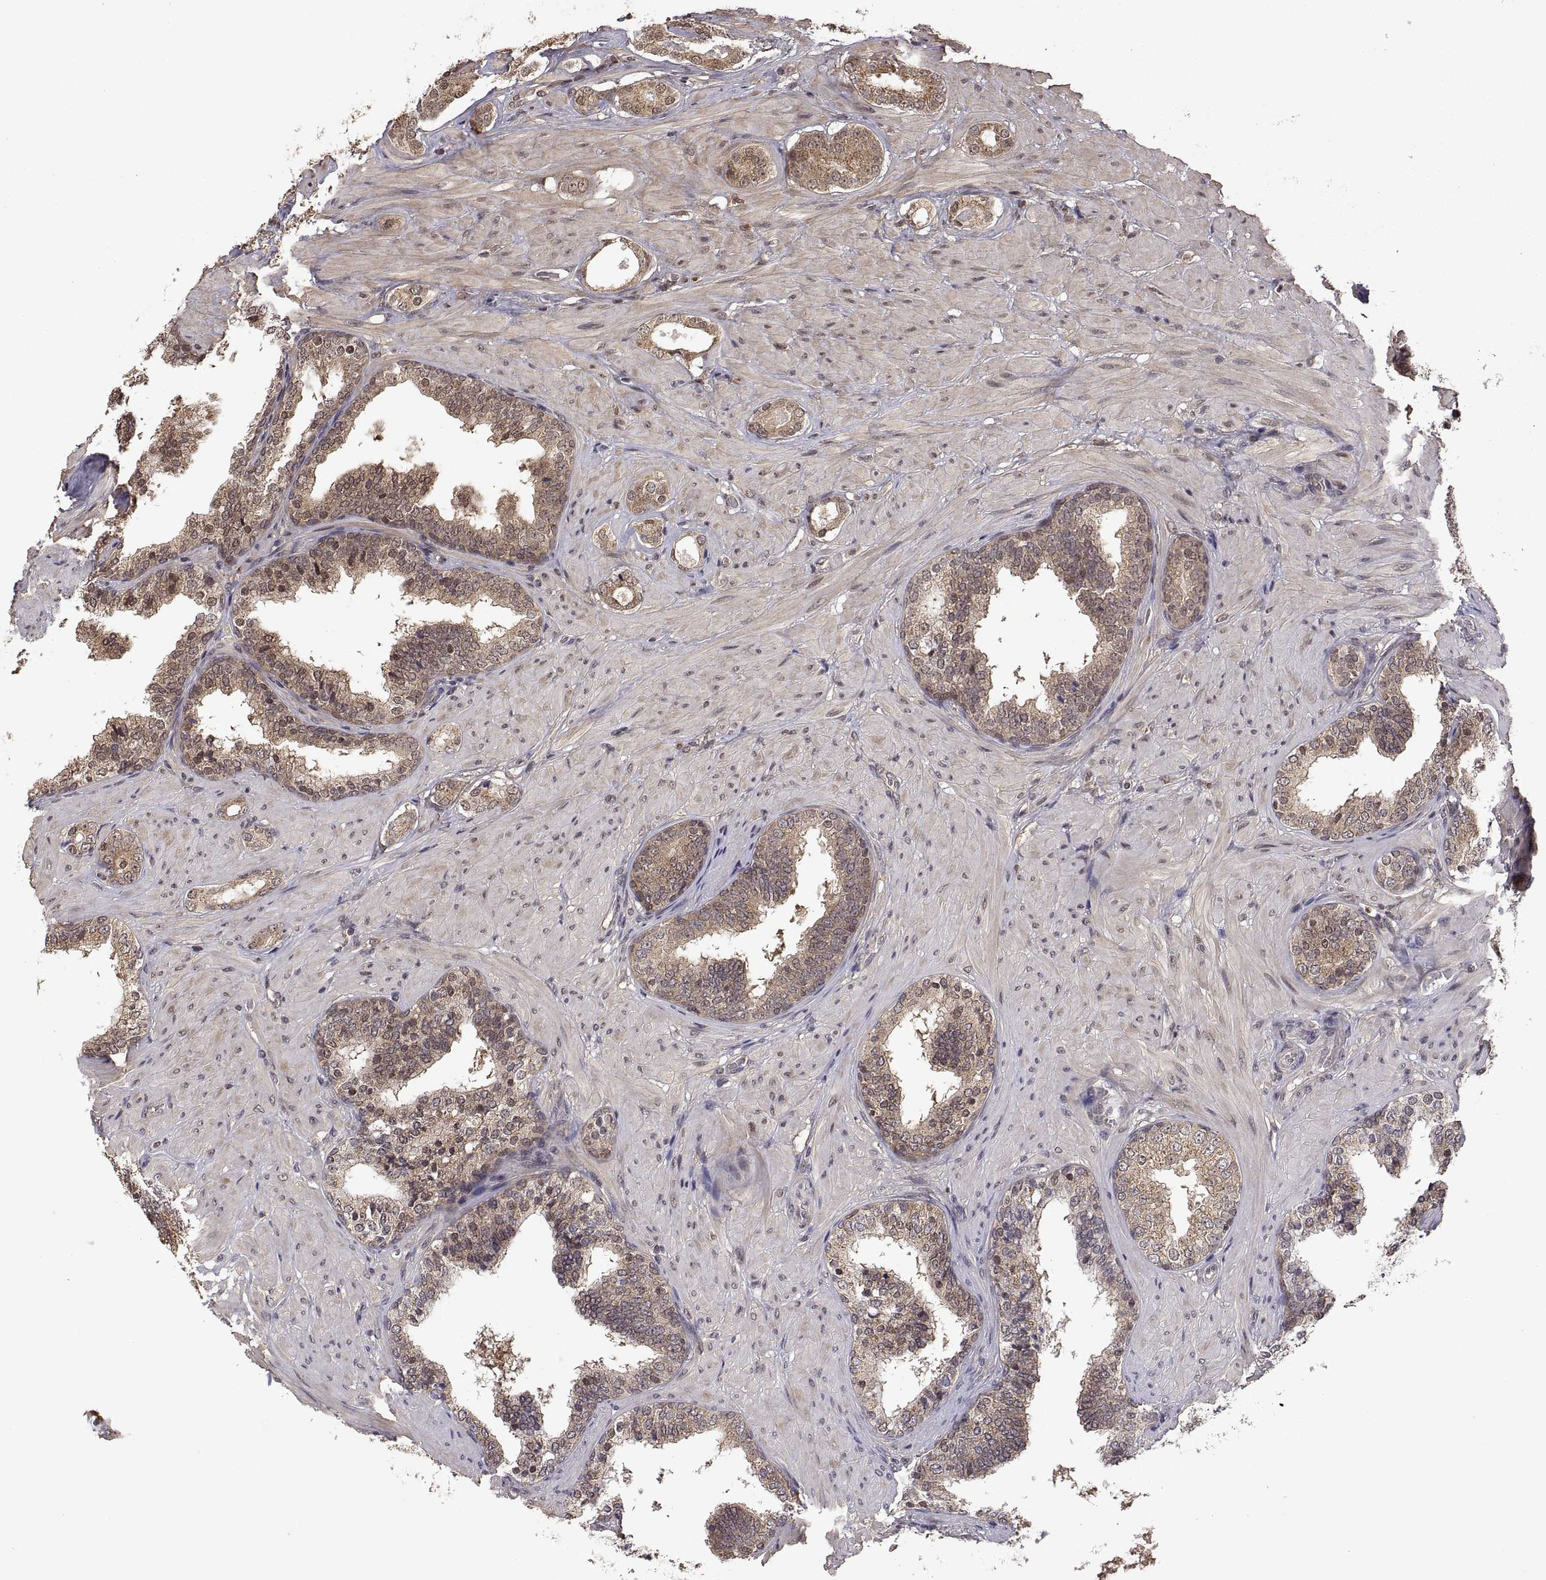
{"staining": {"intensity": "weak", "quantity": "25%-75%", "location": "cytoplasmic/membranous"}, "tissue": "prostate cancer", "cell_type": "Tumor cells", "image_type": "cancer", "snomed": [{"axis": "morphology", "description": "Adenocarcinoma, Low grade"}, {"axis": "topography", "description": "Prostate"}], "caption": "An image of human prostate cancer (adenocarcinoma (low-grade)) stained for a protein reveals weak cytoplasmic/membranous brown staining in tumor cells.", "gene": "ZNRF2", "patient": {"sex": "male", "age": 60}}